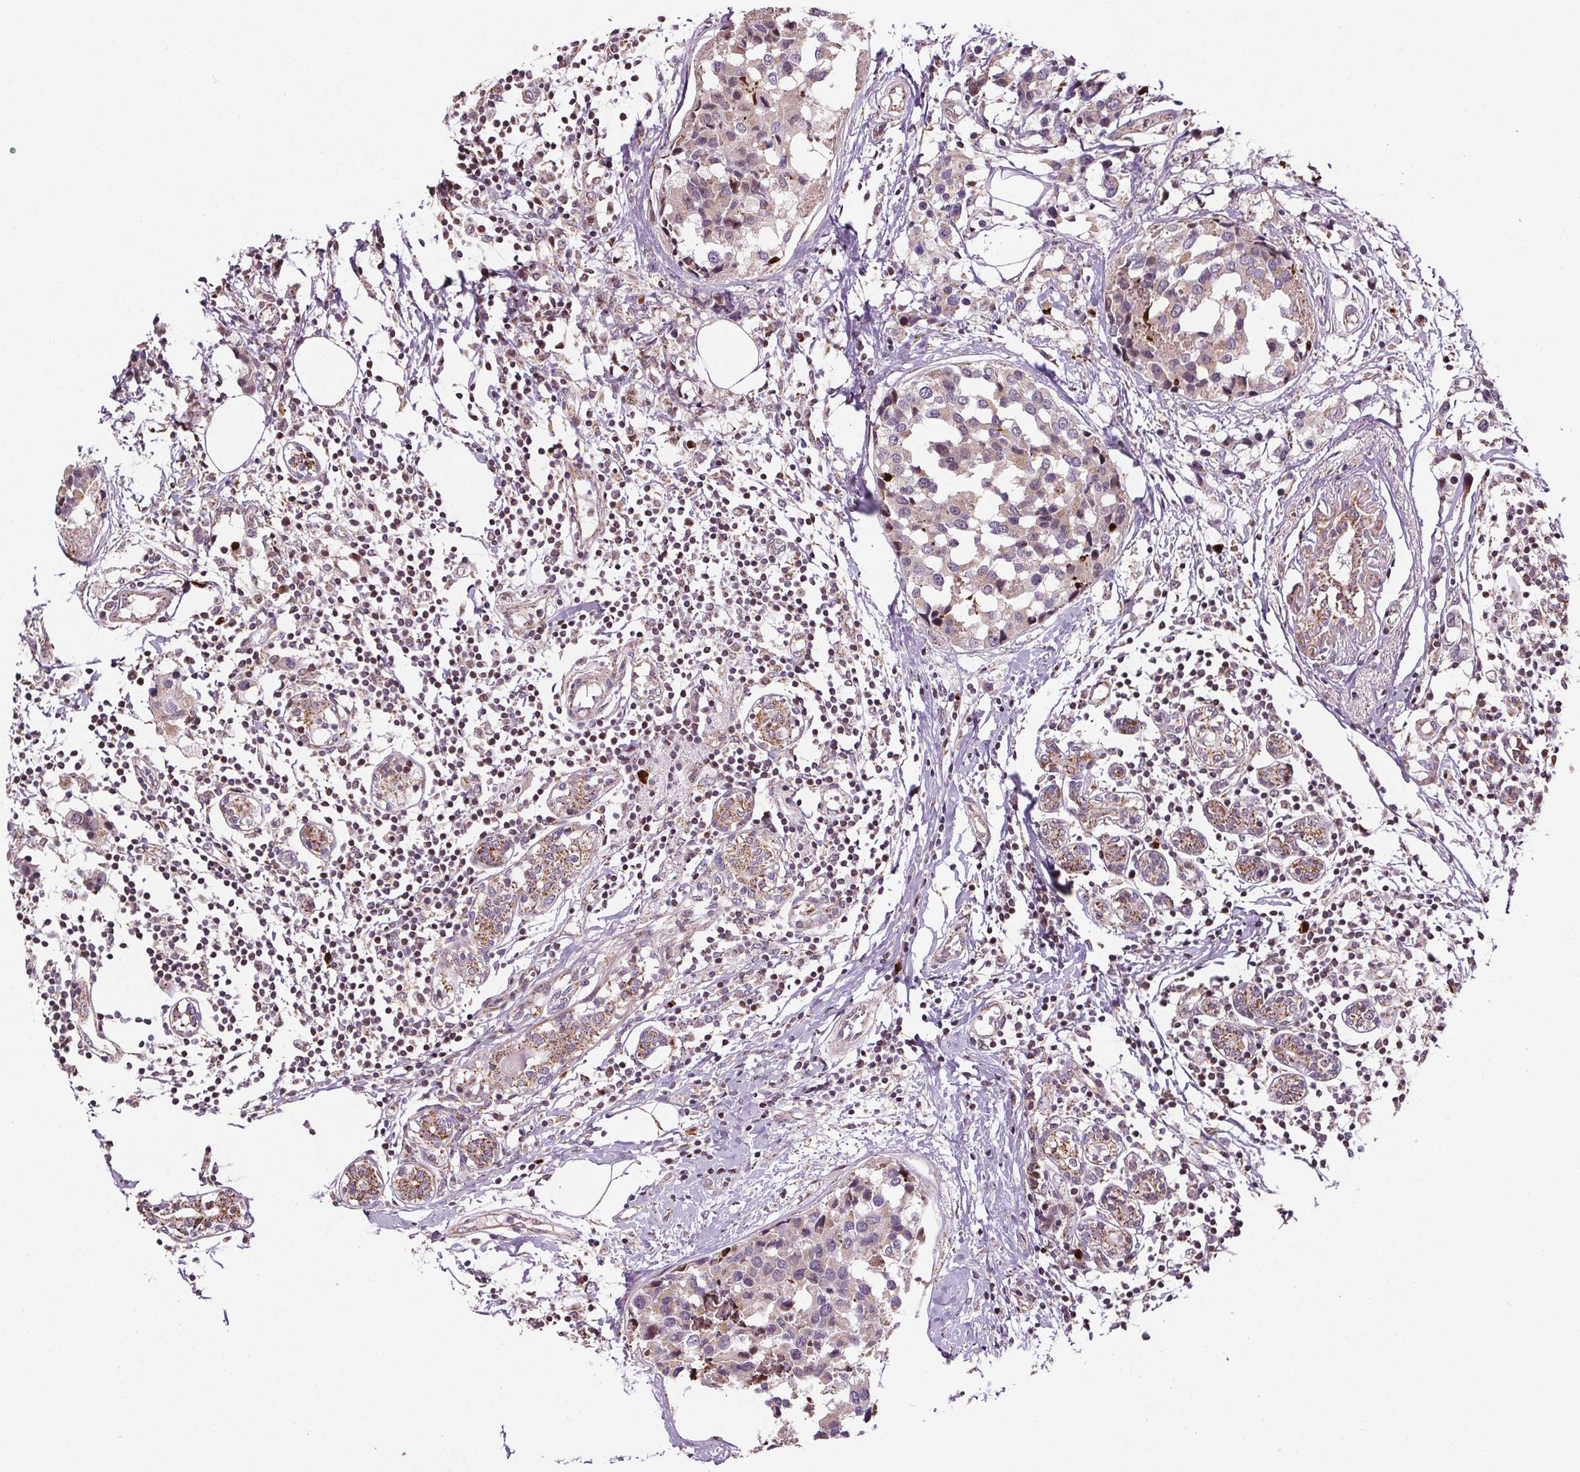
{"staining": {"intensity": "weak", "quantity": ">75%", "location": "cytoplasmic/membranous"}, "tissue": "breast cancer", "cell_type": "Tumor cells", "image_type": "cancer", "snomed": [{"axis": "morphology", "description": "Lobular carcinoma"}, {"axis": "topography", "description": "Breast"}], "caption": "This is an image of immunohistochemistry staining of breast cancer, which shows weak positivity in the cytoplasmic/membranous of tumor cells.", "gene": "SUCLA2", "patient": {"sex": "female", "age": 59}}